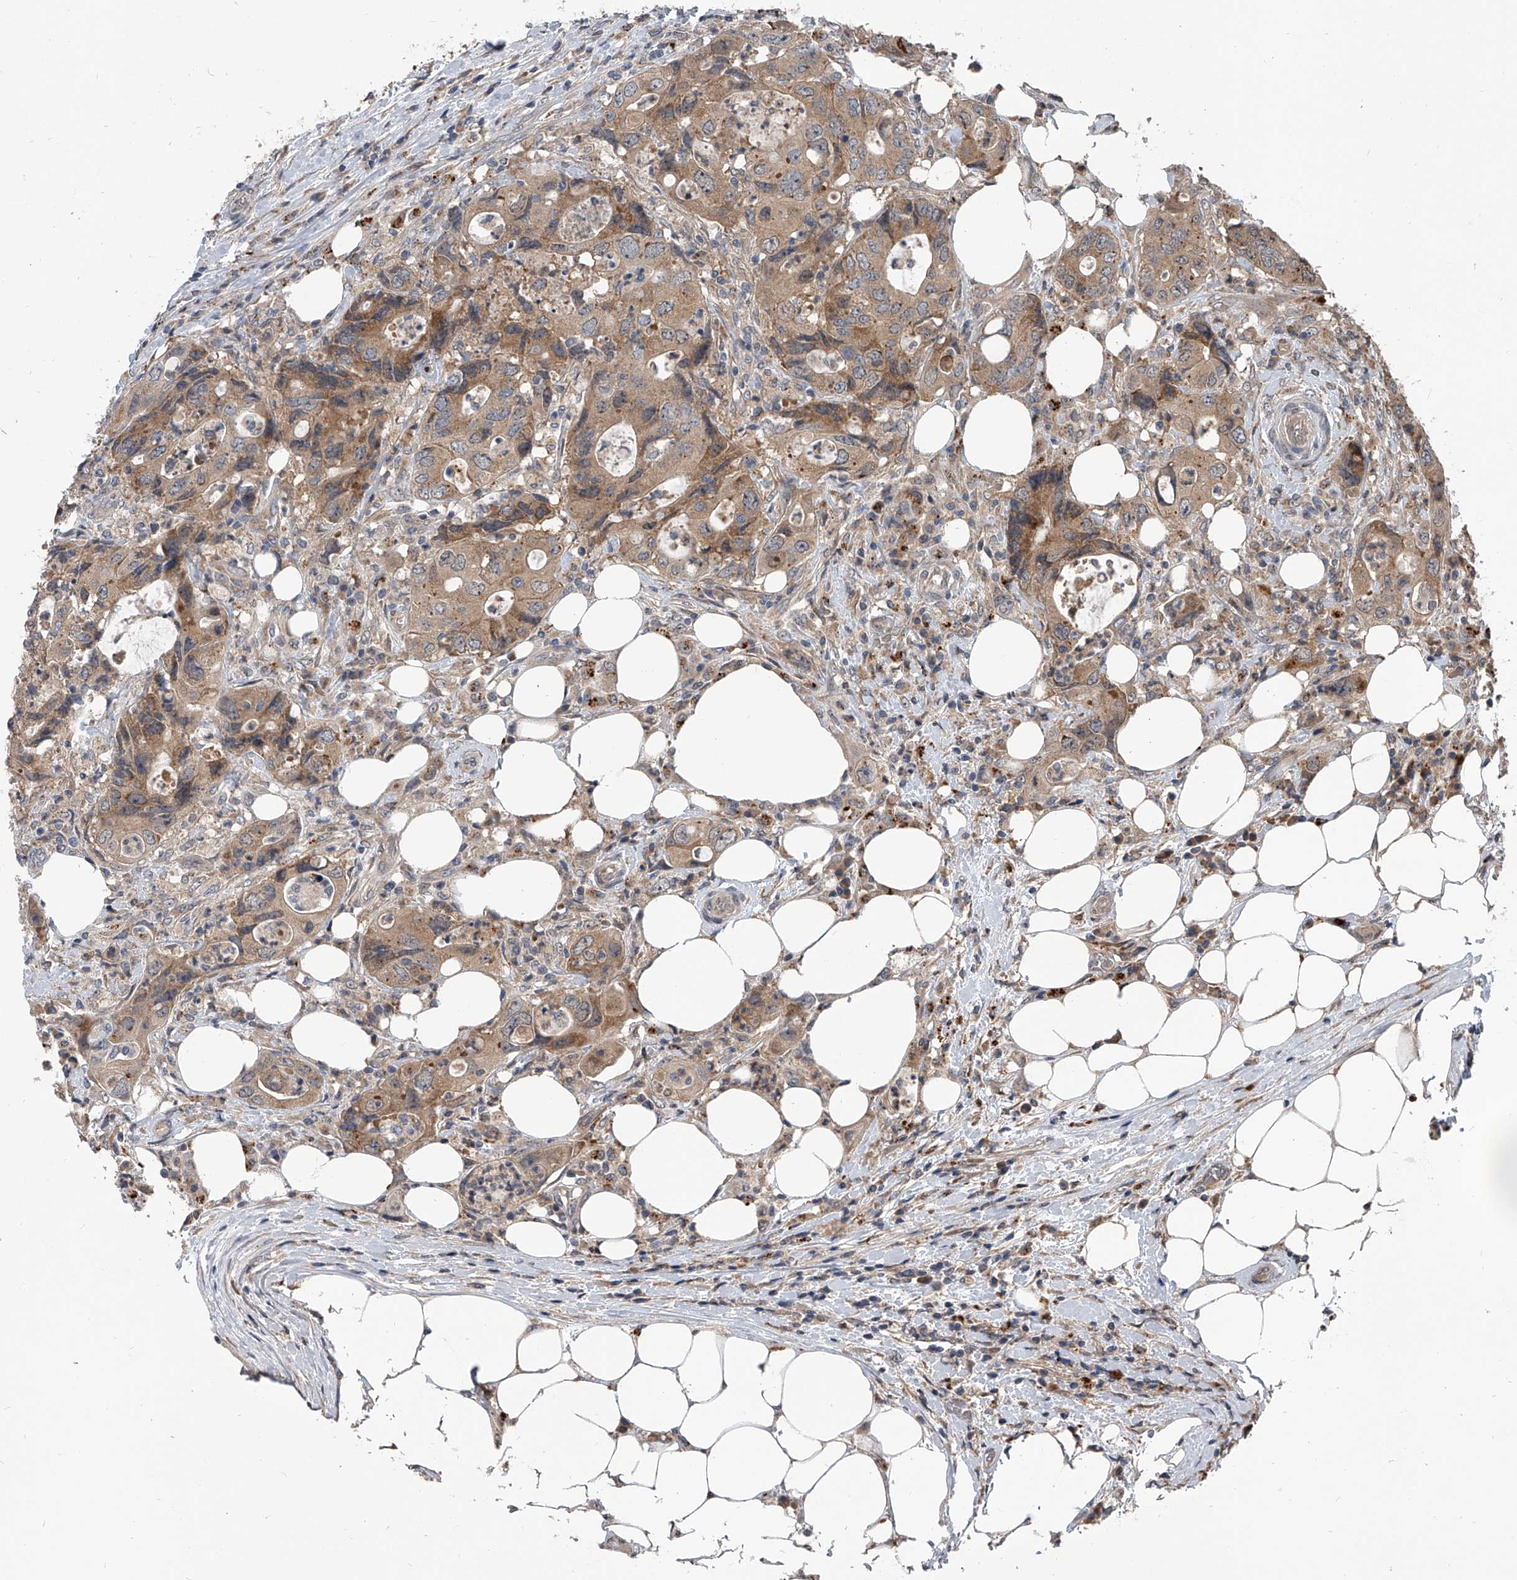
{"staining": {"intensity": "moderate", "quantity": ">75%", "location": "cytoplasmic/membranous"}, "tissue": "colorectal cancer", "cell_type": "Tumor cells", "image_type": "cancer", "snomed": [{"axis": "morphology", "description": "Adenocarcinoma, NOS"}, {"axis": "topography", "description": "Colon"}], "caption": "Immunohistochemistry staining of colorectal cancer, which exhibits medium levels of moderate cytoplasmic/membranous positivity in approximately >75% of tumor cells indicating moderate cytoplasmic/membranous protein expression. The staining was performed using DAB (3,3'-diaminobenzidine) (brown) for protein detection and nuclei were counterstained in hematoxylin (blue).", "gene": "GEMIN8", "patient": {"sex": "male", "age": 71}}